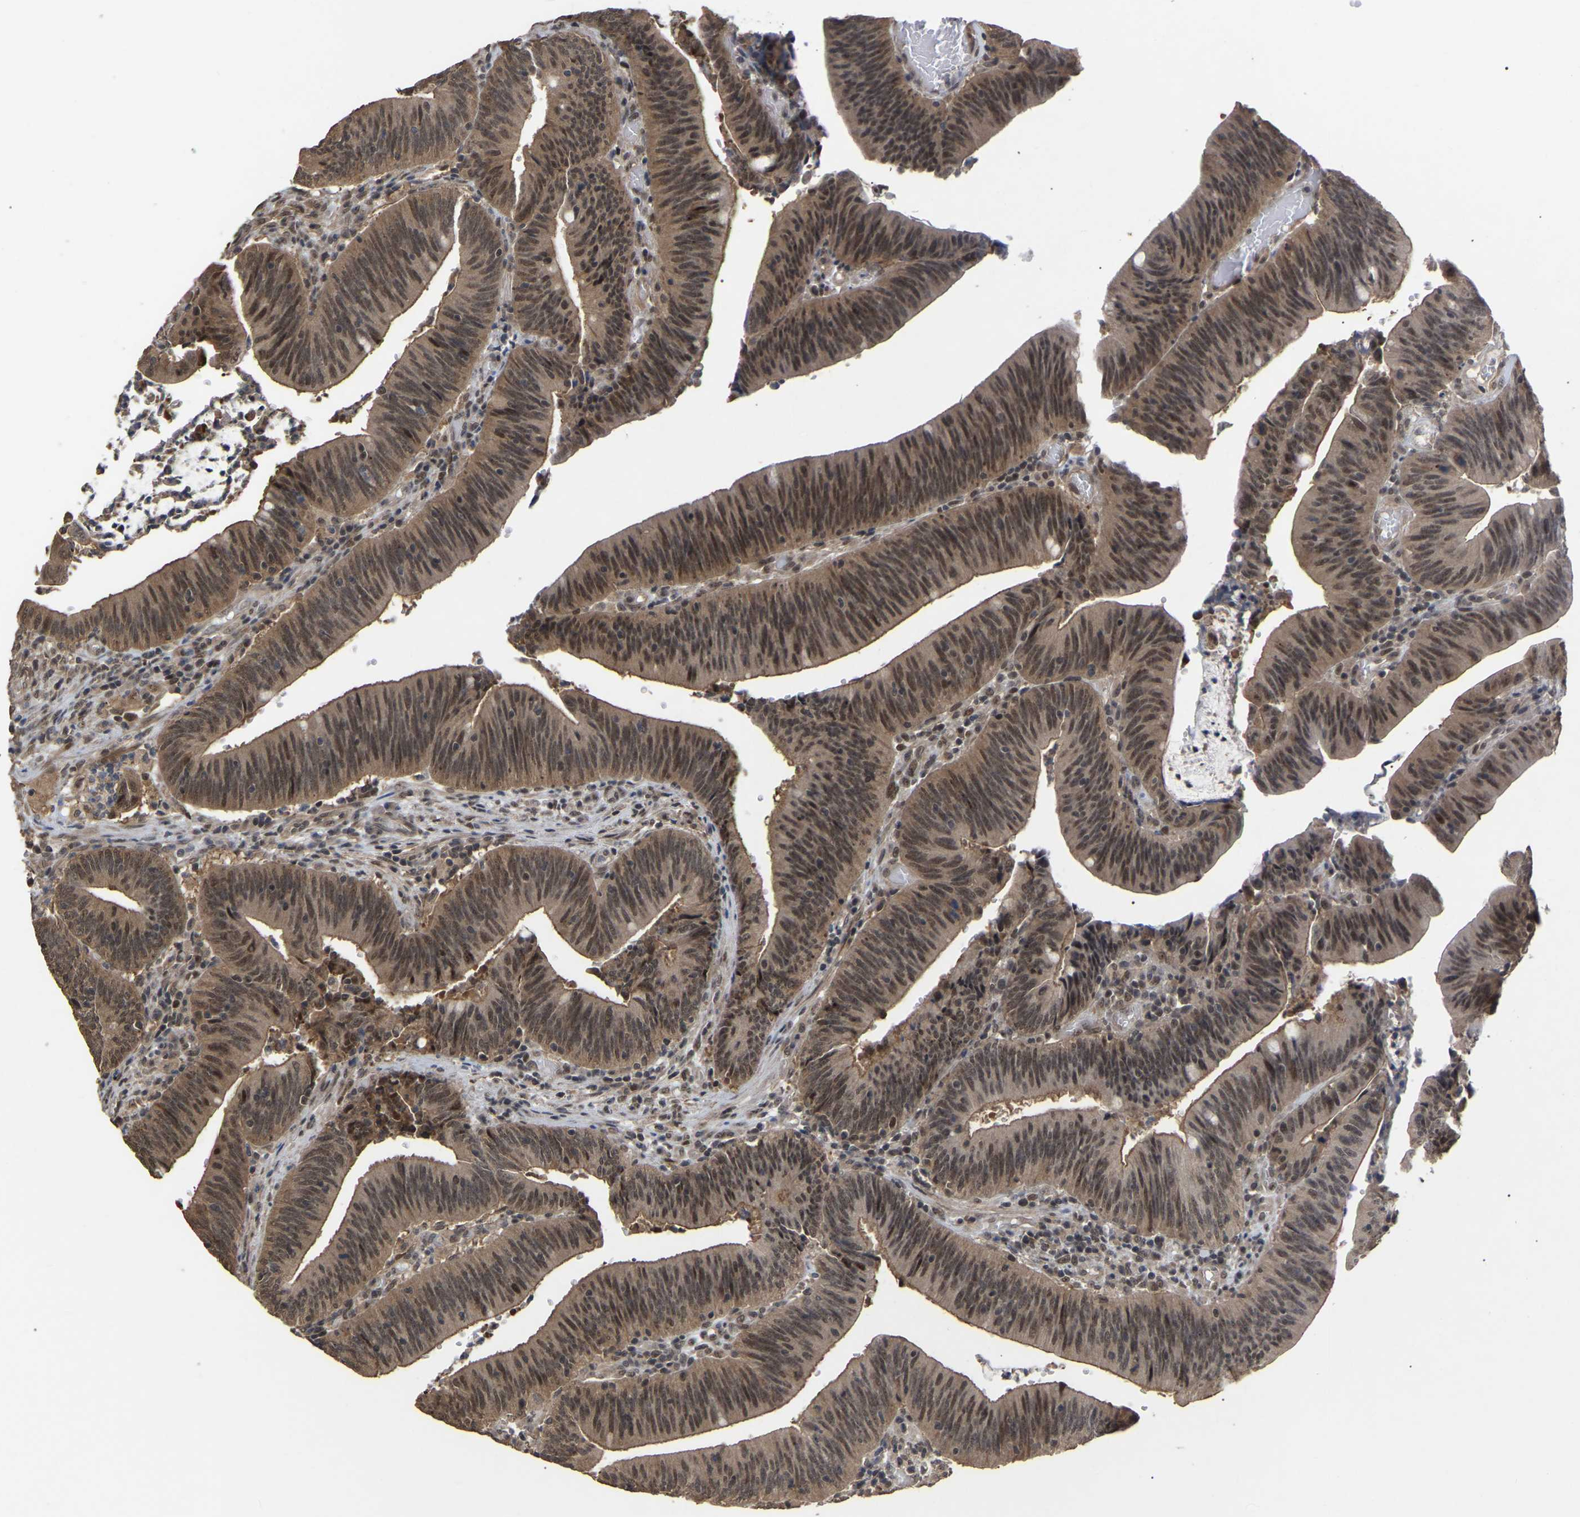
{"staining": {"intensity": "moderate", "quantity": ">75%", "location": "cytoplasmic/membranous,nuclear"}, "tissue": "colorectal cancer", "cell_type": "Tumor cells", "image_type": "cancer", "snomed": [{"axis": "morphology", "description": "Normal tissue, NOS"}, {"axis": "morphology", "description": "Adenocarcinoma, NOS"}, {"axis": "topography", "description": "Rectum"}], "caption": "Adenocarcinoma (colorectal) stained with IHC displays moderate cytoplasmic/membranous and nuclear expression in approximately >75% of tumor cells.", "gene": "JAZF1", "patient": {"sex": "female", "age": 66}}